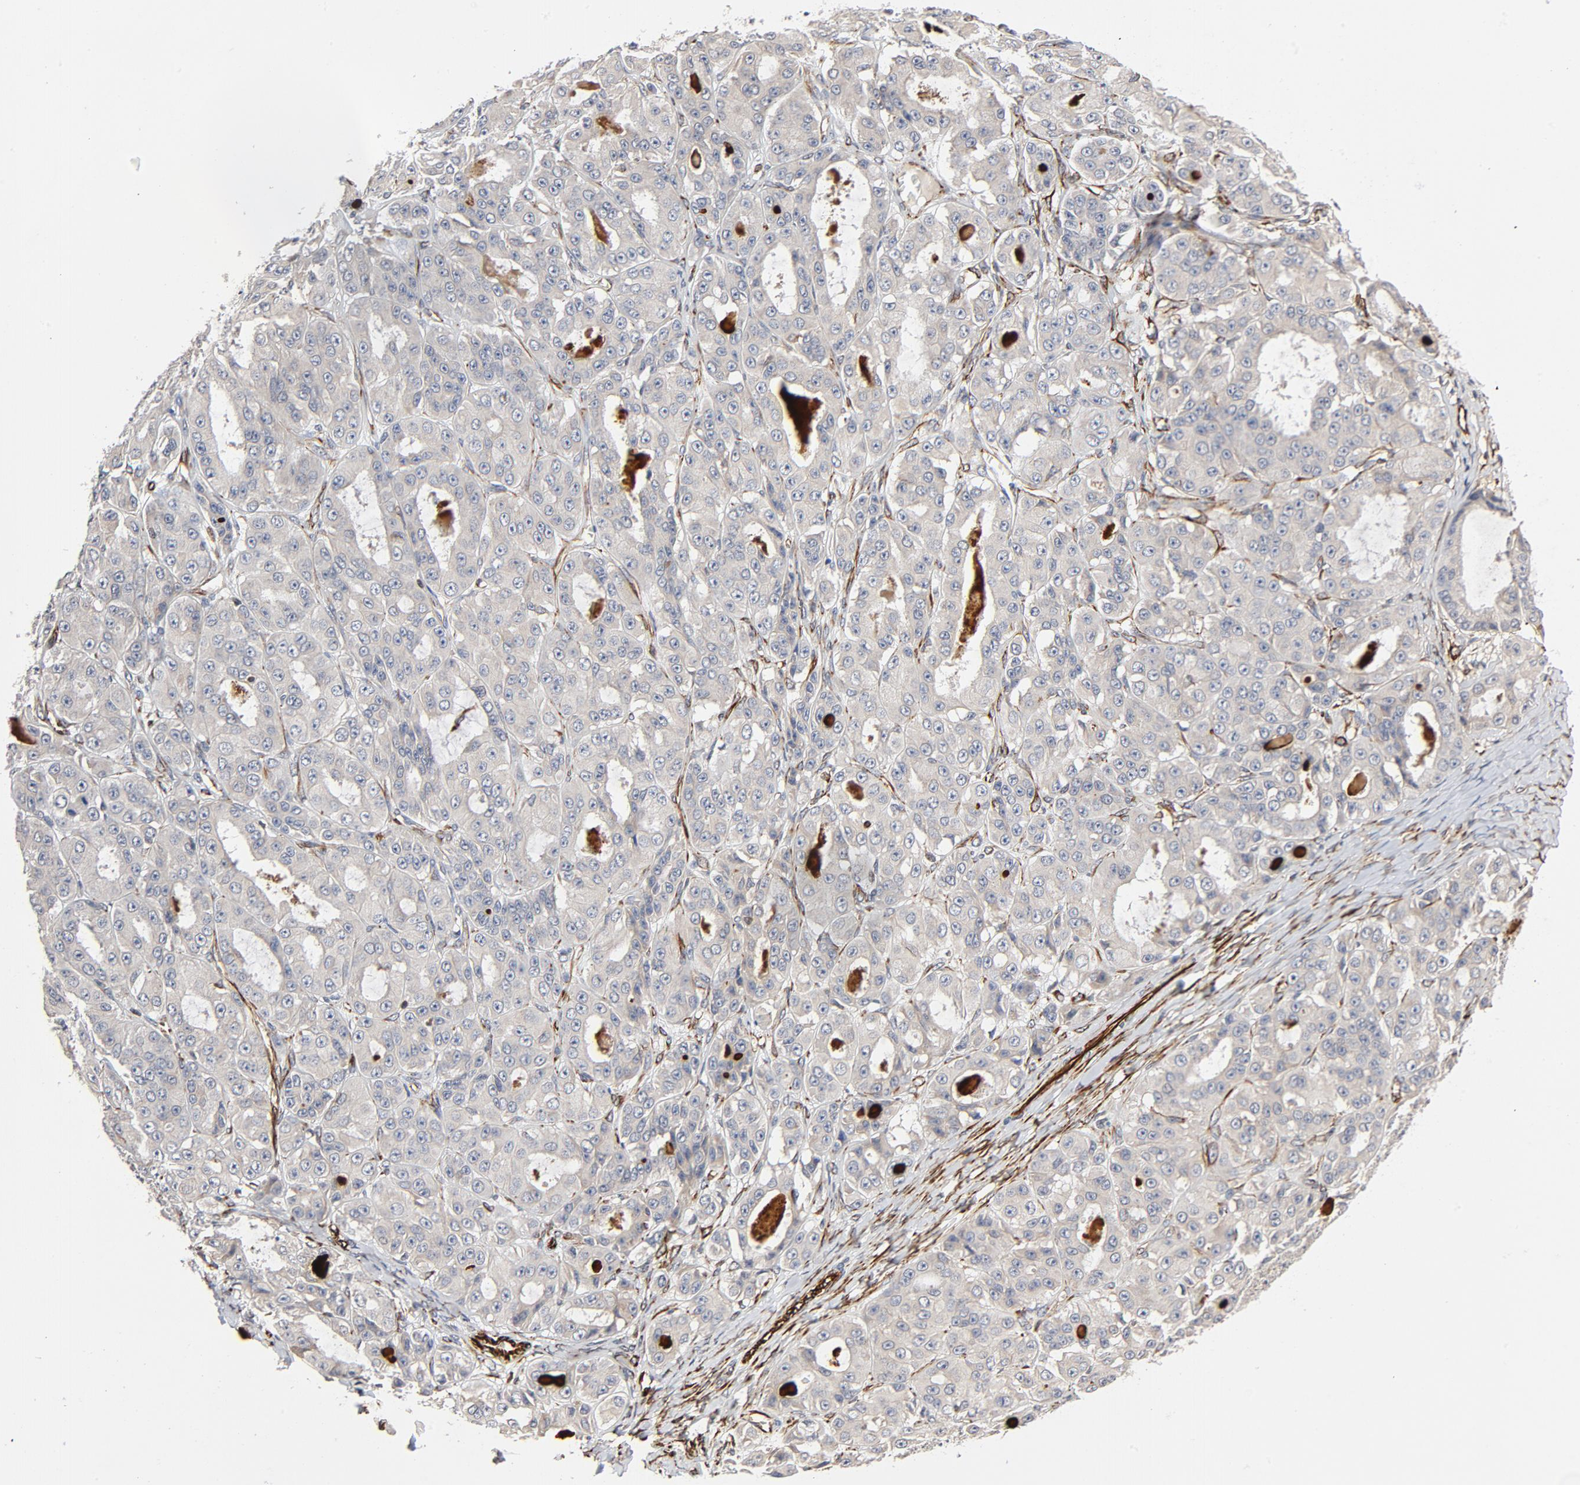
{"staining": {"intensity": "weak", "quantity": "25%-75%", "location": "cytoplasmic/membranous"}, "tissue": "ovarian cancer", "cell_type": "Tumor cells", "image_type": "cancer", "snomed": [{"axis": "morphology", "description": "Carcinoma, endometroid"}, {"axis": "topography", "description": "Ovary"}], "caption": "This is an image of IHC staining of ovarian endometroid carcinoma, which shows weak staining in the cytoplasmic/membranous of tumor cells.", "gene": "FAM118A", "patient": {"sex": "female", "age": 61}}